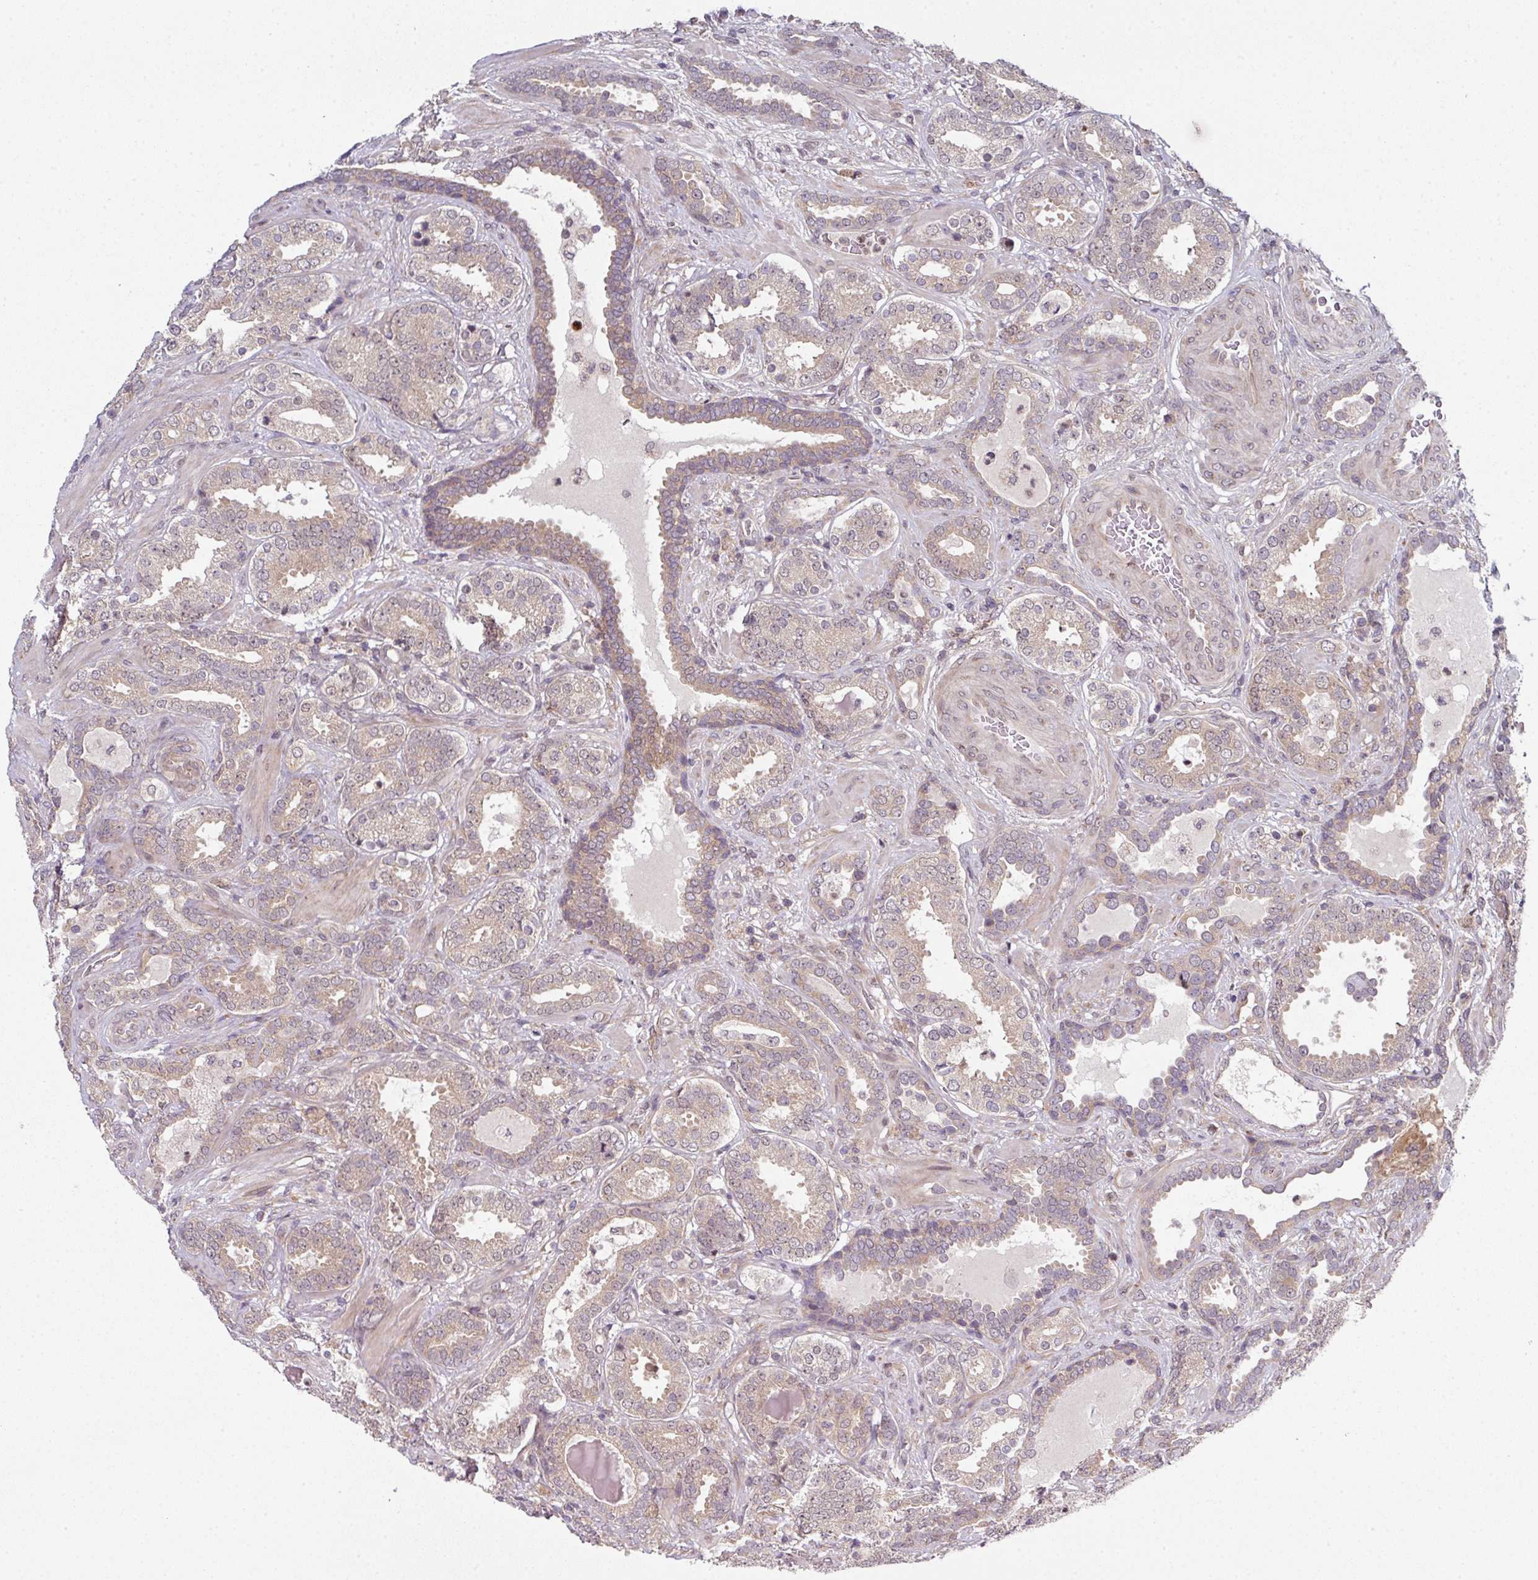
{"staining": {"intensity": "weak", "quantity": "25%-75%", "location": "cytoplasmic/membranous"}, "tissue": "prostate cancer", "cell_type": "Tumor cells", "image_type": "cancer", "snomed": [{"axis": "morphology", "description": "Adenocarcinoma, High grade"}, {"axis": "topography", "description": "Prostate"}], "caption": "Tumor cells display weak cytoplasmic/membranous expression in approximately 25%-75% of cells in prostate adenocarcinoma (high-grade).", "gene": "CAMLG", "patient": {"sex": "male", "age": 65}}